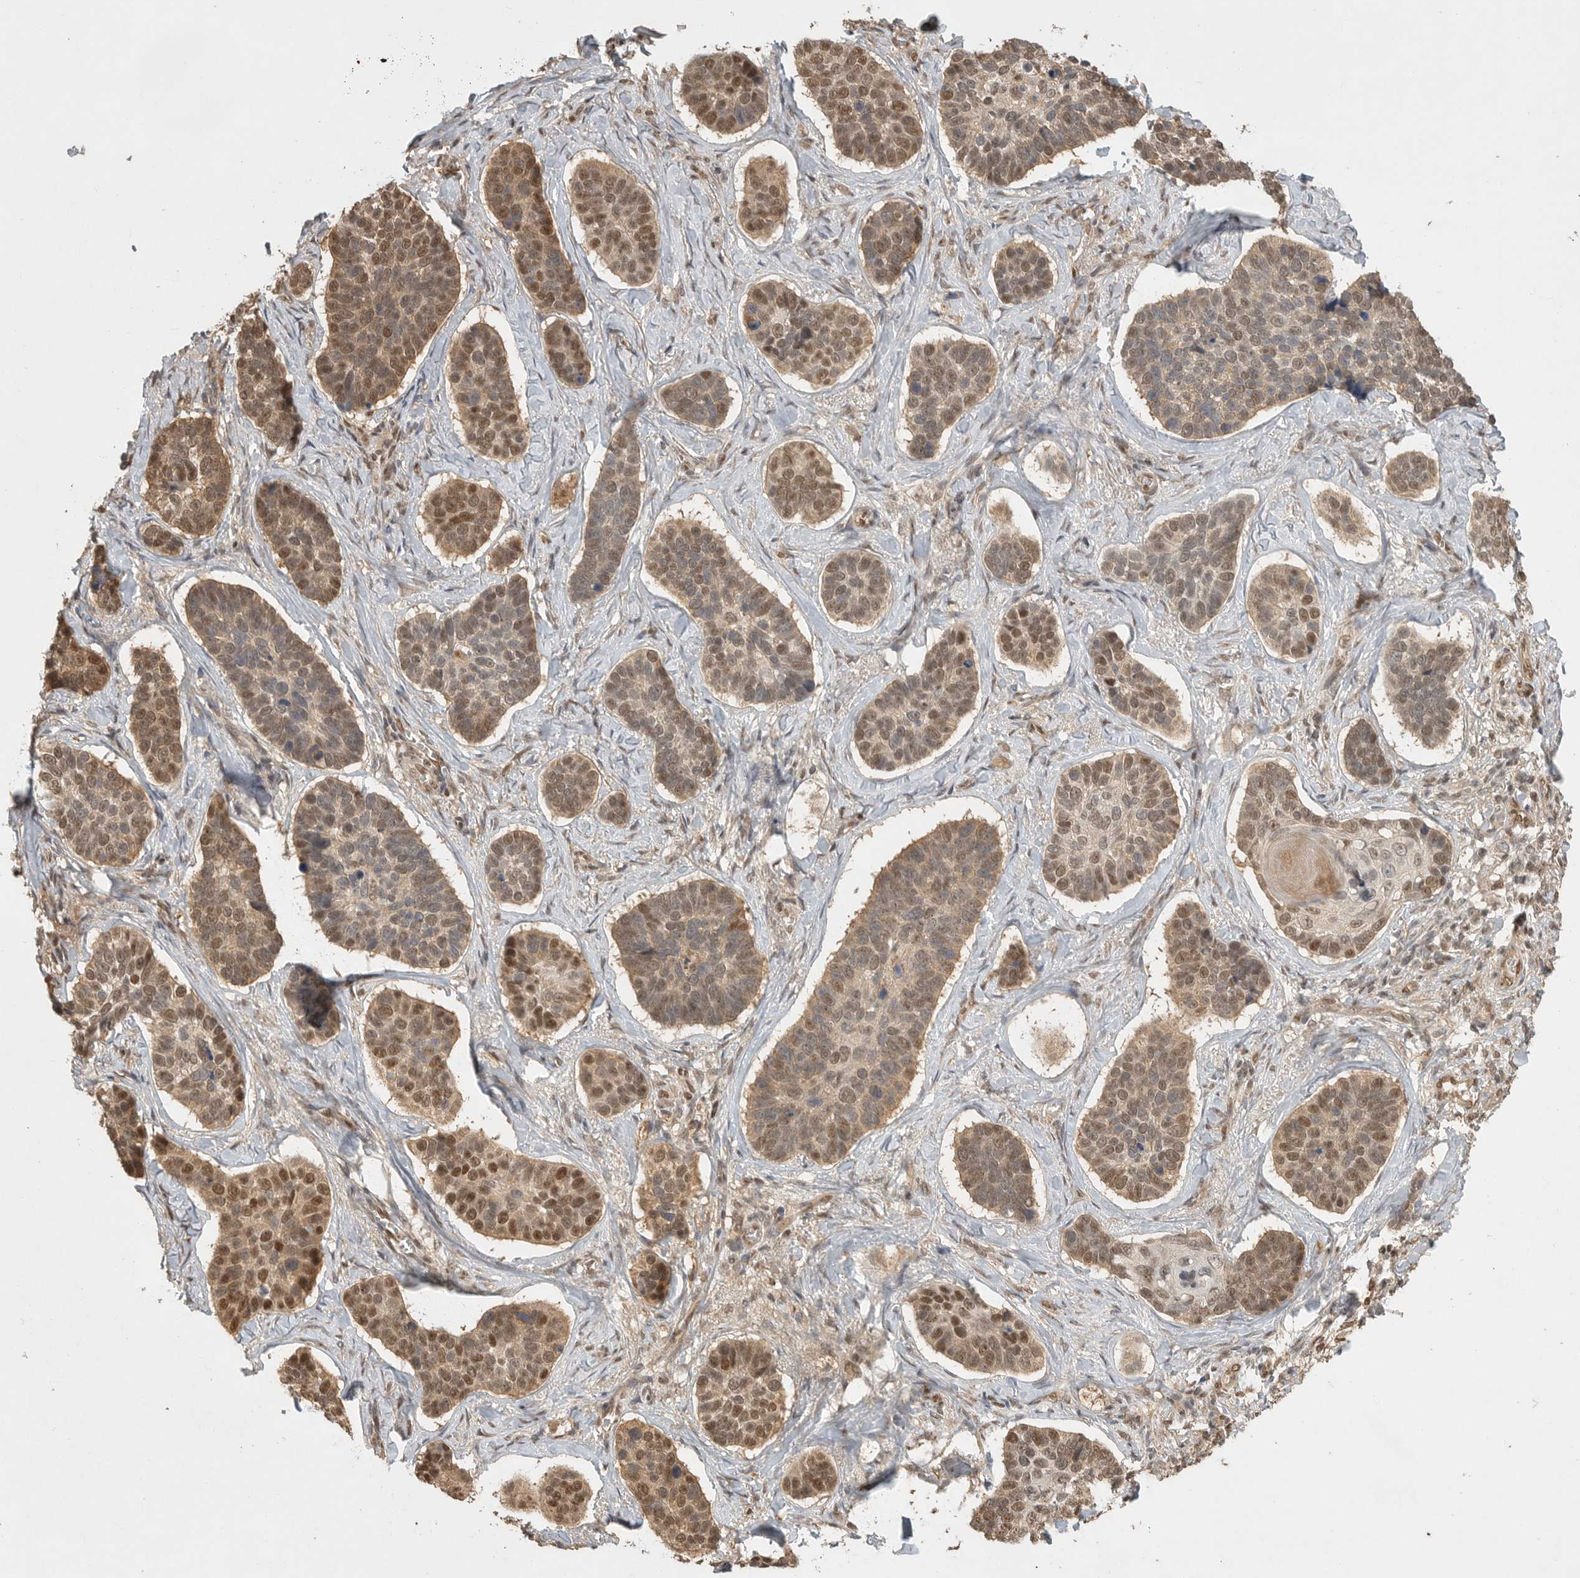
{"staining": {"intensity": "moderate", "quantity": ">75%", "location": "nuclear"}, "tissue": "skin cancer", "cell_type": "Tumor cells", "image_type": "cancer", "snomed": [{"axis": "morphology", "description": "Basal cell carcinoma"}, {"axis": "topography", "description": "Skin"}], "caption": "Skin cancer tissue reveals moderate nuclear staining in about >75% of tumor cells, visualized by immunohistochemistry. (Brightfield microscopy of DAB IHC at high magnification).", "gene": "DFFA", "patient": {"sex": "male", "age": 62}}